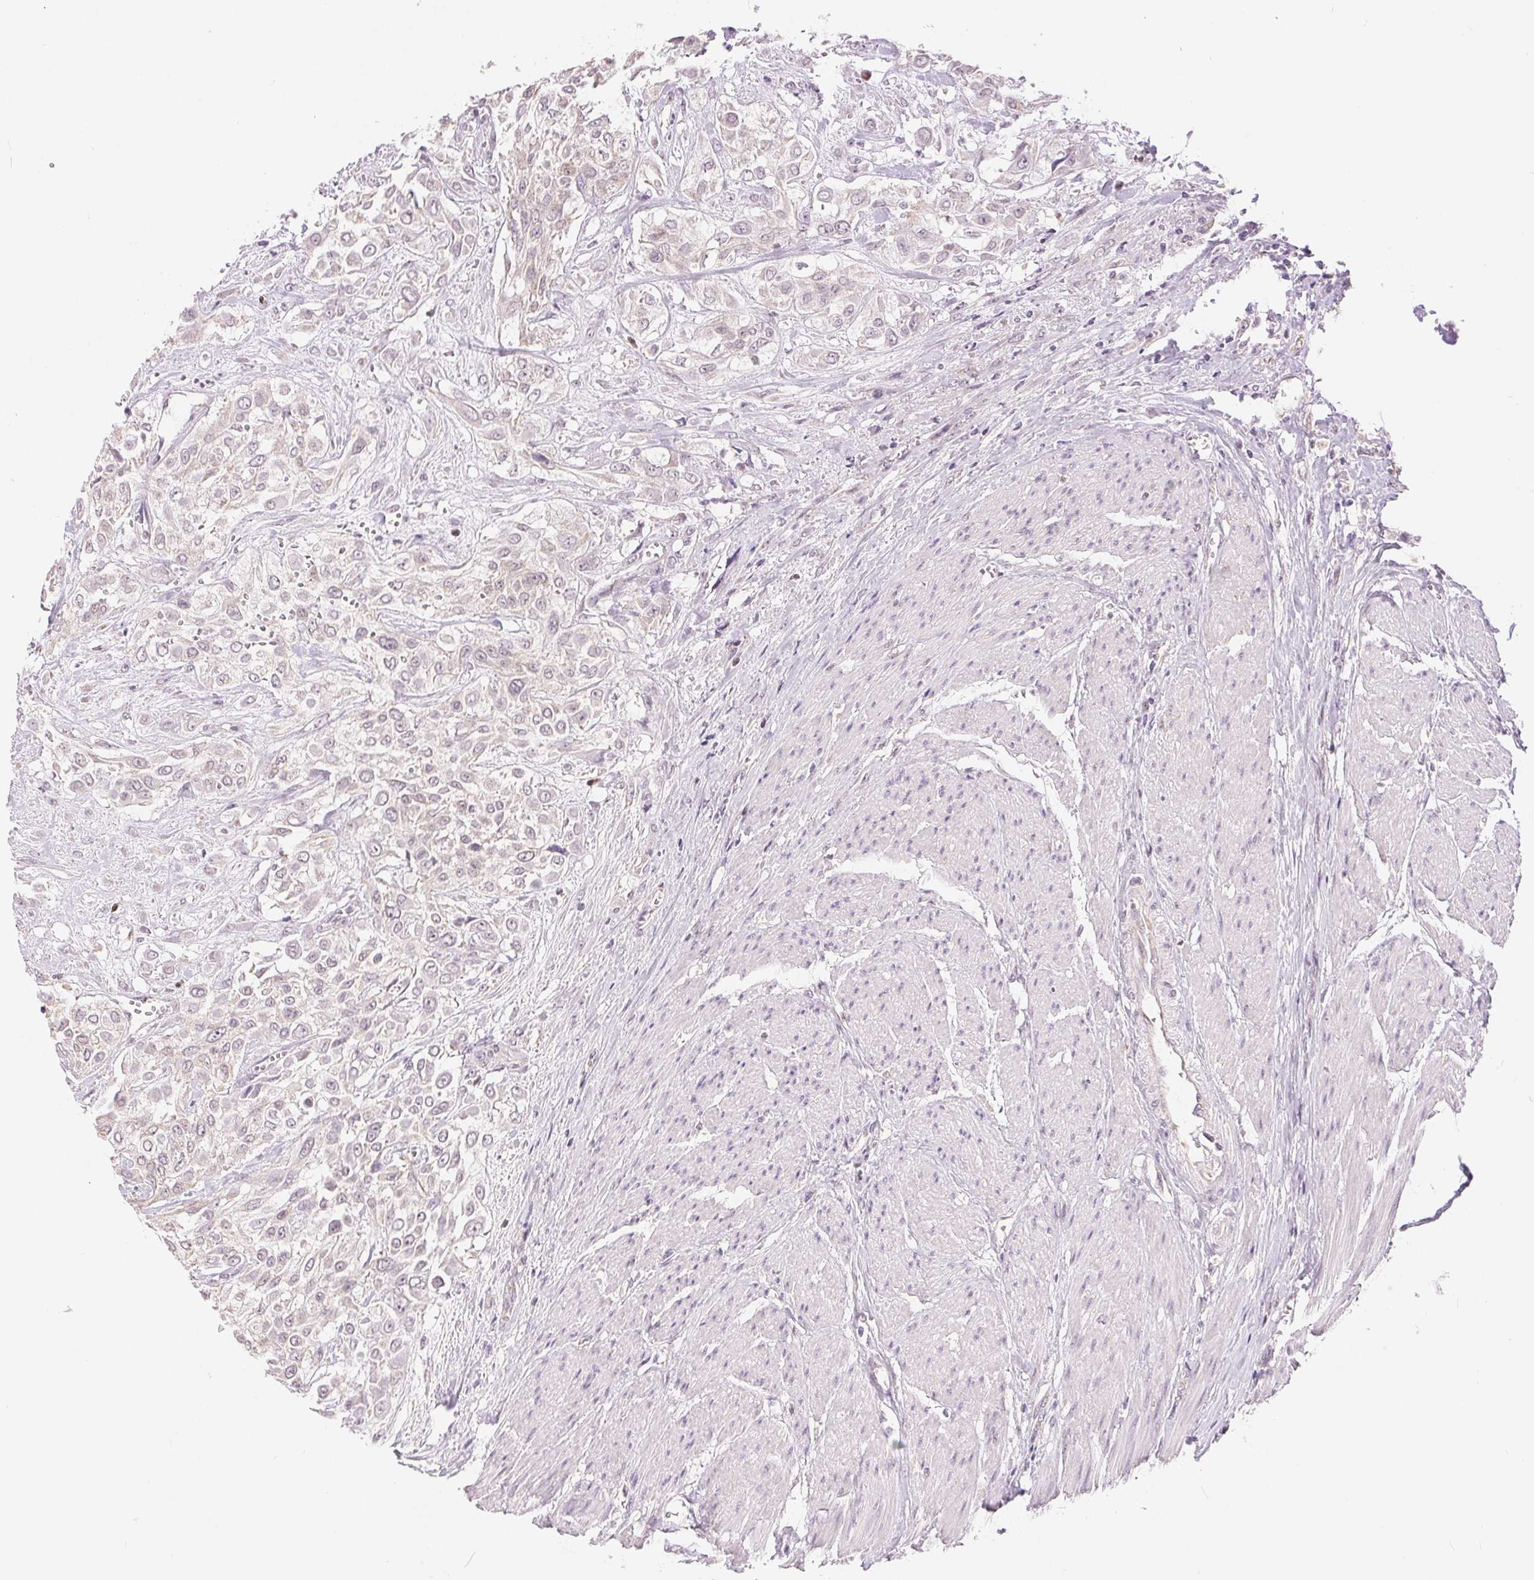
{"staining": {"intensity": "negative", "quantity": "none", "location": "none"}, "tissue": "urothelial cancer", "cell_type": "Tumor cells", "image_type": "cancer", "snomed": [{"axis": "morphology", "description": "Urothelial carcinoma, High grade"}, {"axis": "topography", "description": "Urinary bladder"}], "caption": "Immunohistochemistry (IHC) histopathology image of neoplastic tissue: human urothelial cancer stained with DAB demonstrates no significant protein expression in tumor cells.", "gene": "POU2F2", "patient": {"sex": "male", "age": 57}}